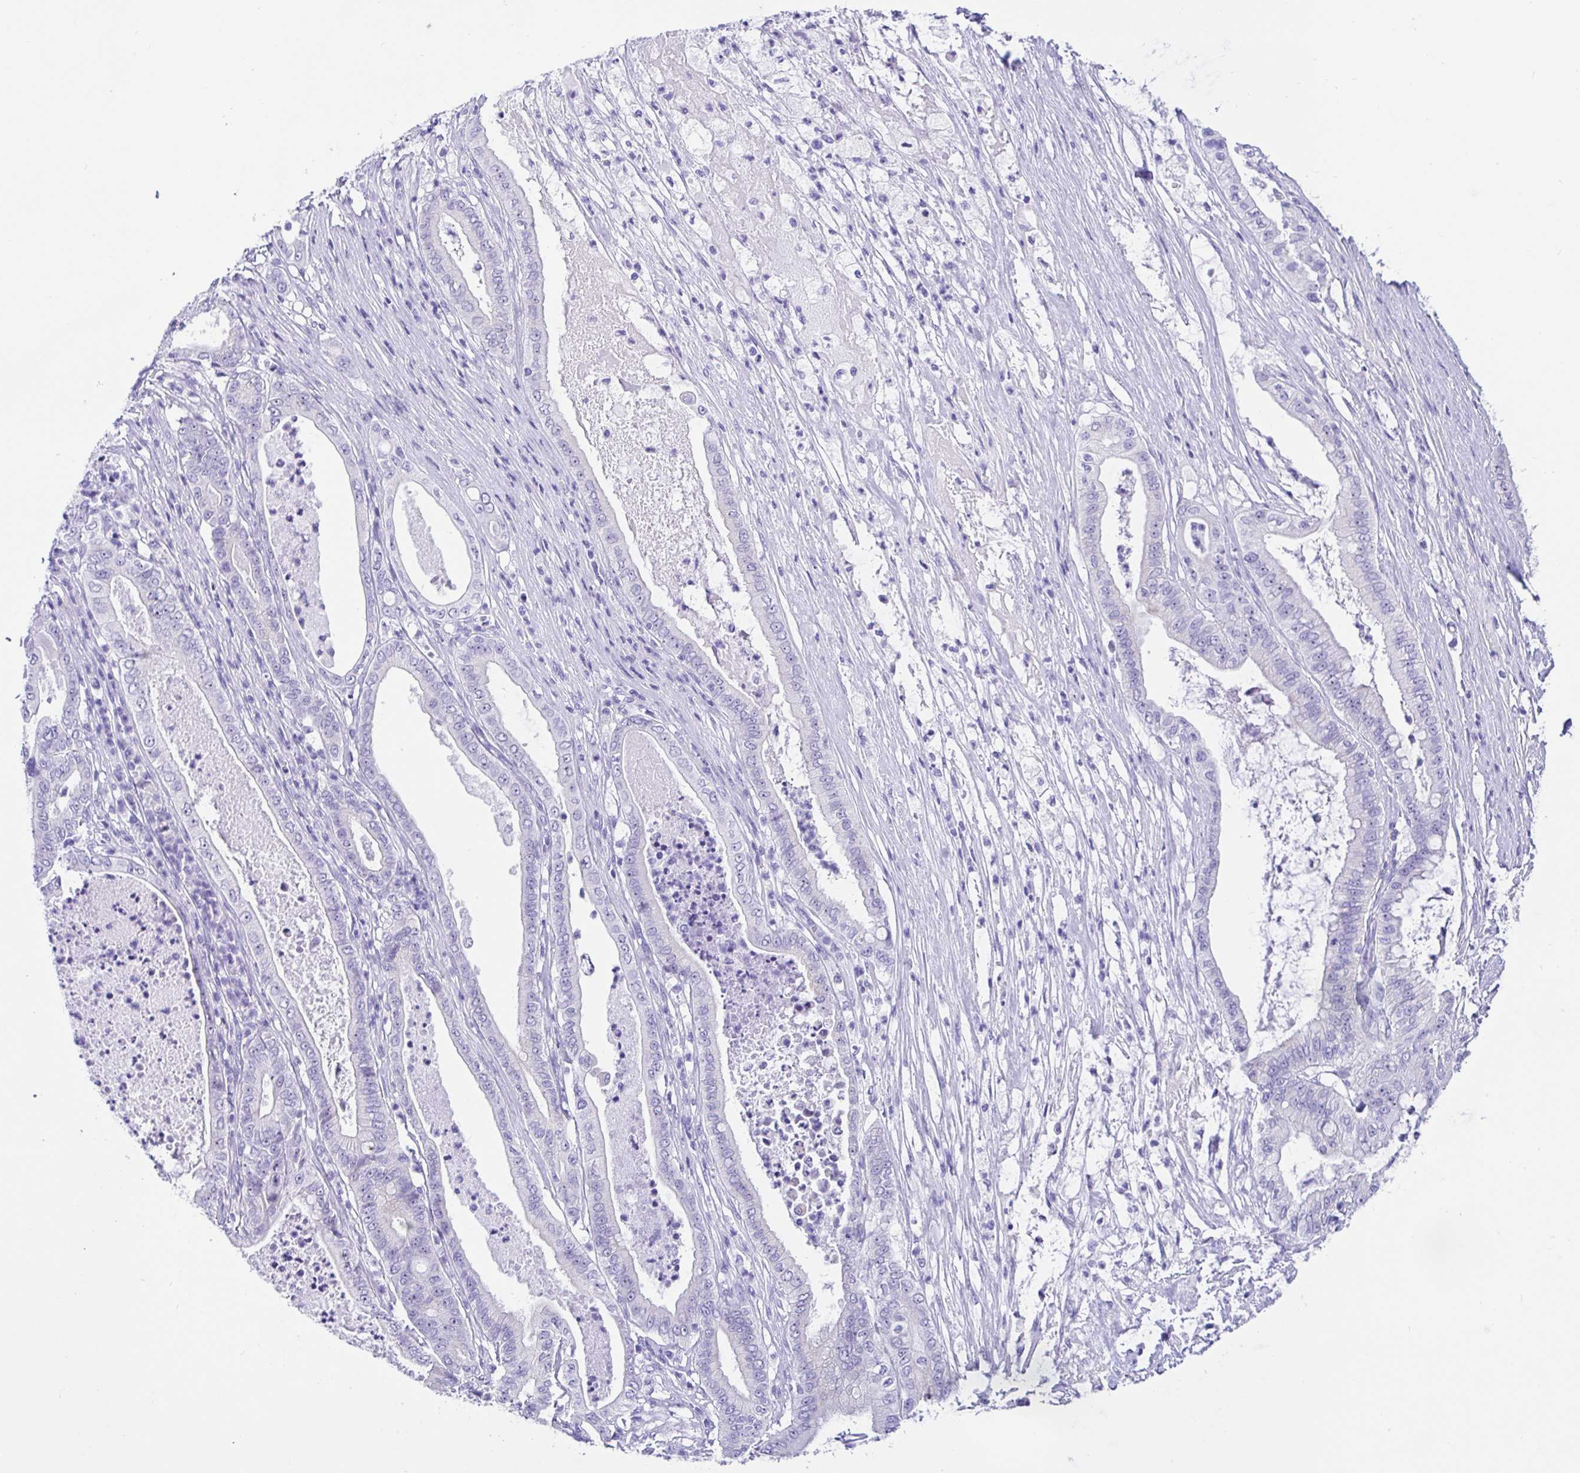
{"staining": {"intensity": "negative", "quantity": "none", "location": "none"}, "tissue": "pancreatic cancer", "cell_type": "Tumor cells", "image_type": "cancer", "snomed": [{"axis": "morphology", "description": "Adenocarcinoma, NOS"}, {"axis": "topography", "description": "Pancreas"}], "caption": "Histopathology image shows no protein expression in tumor cells of pancreatic cancer (adenocarcinoma) tissue. (DAB IHC visualized using brightfield microscopy, high magnification).", "gene": "PRAMEF19", "patient": {"sex": "male", "age": 71}}